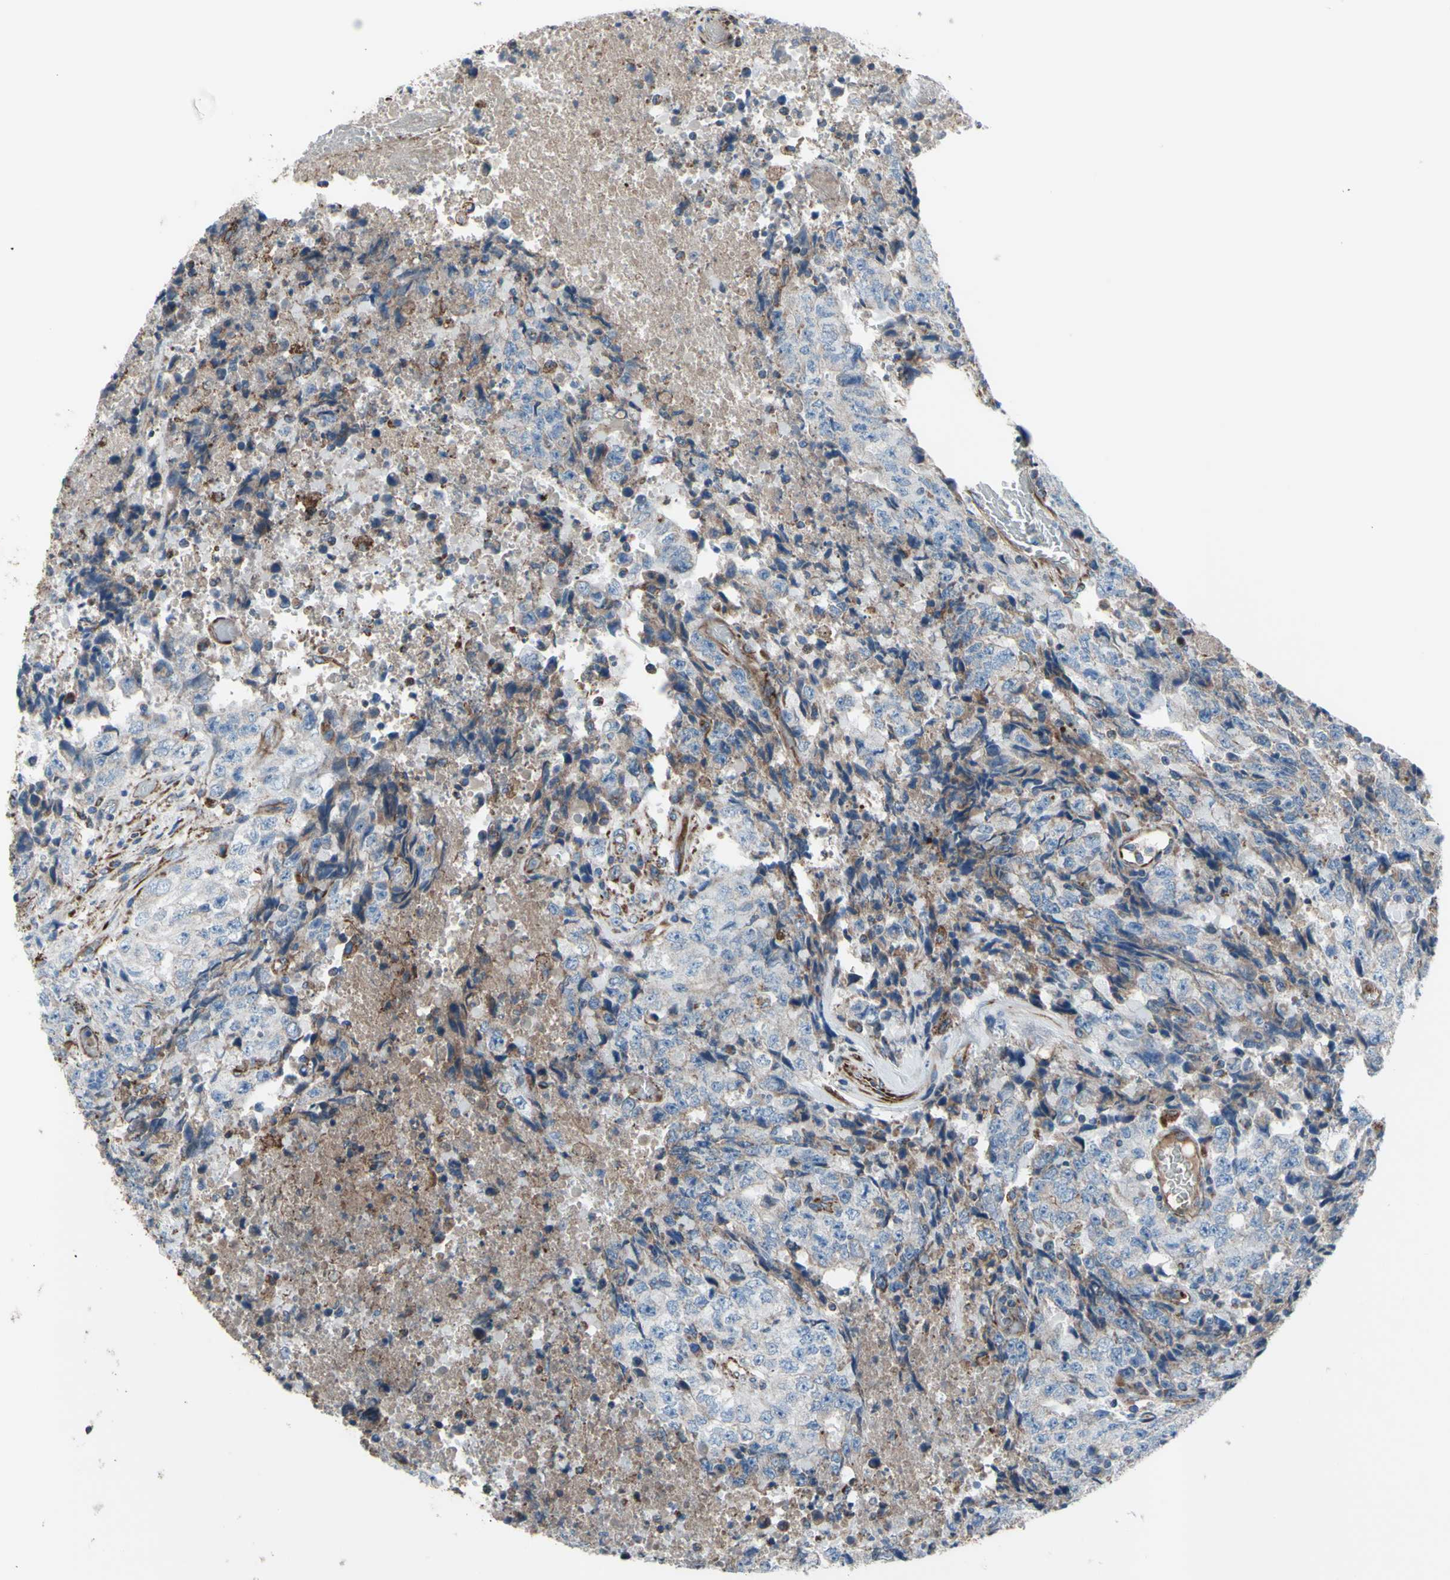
{"staining": {"intensity": "negative", "quantity": "none", "location": "none"}, "tissue": "testis cancer", "cell_type": "Tumor cells", "image_type": "cancer", "snomed": [{"axis": "morphology", "description": "Necrosis, NOS"}, {"axis": "morphology", "description": "Carcinoma, Embryonal, NOS"}, {"axis": "topography", "description": "Testis"}], "caption": "Human testis embryonal carcinoma stained for a protein using immunohistochemistry shows no staining in tumor cells.", "gene": "EMC7", "patient": {"sex": "male", "age": 19}}